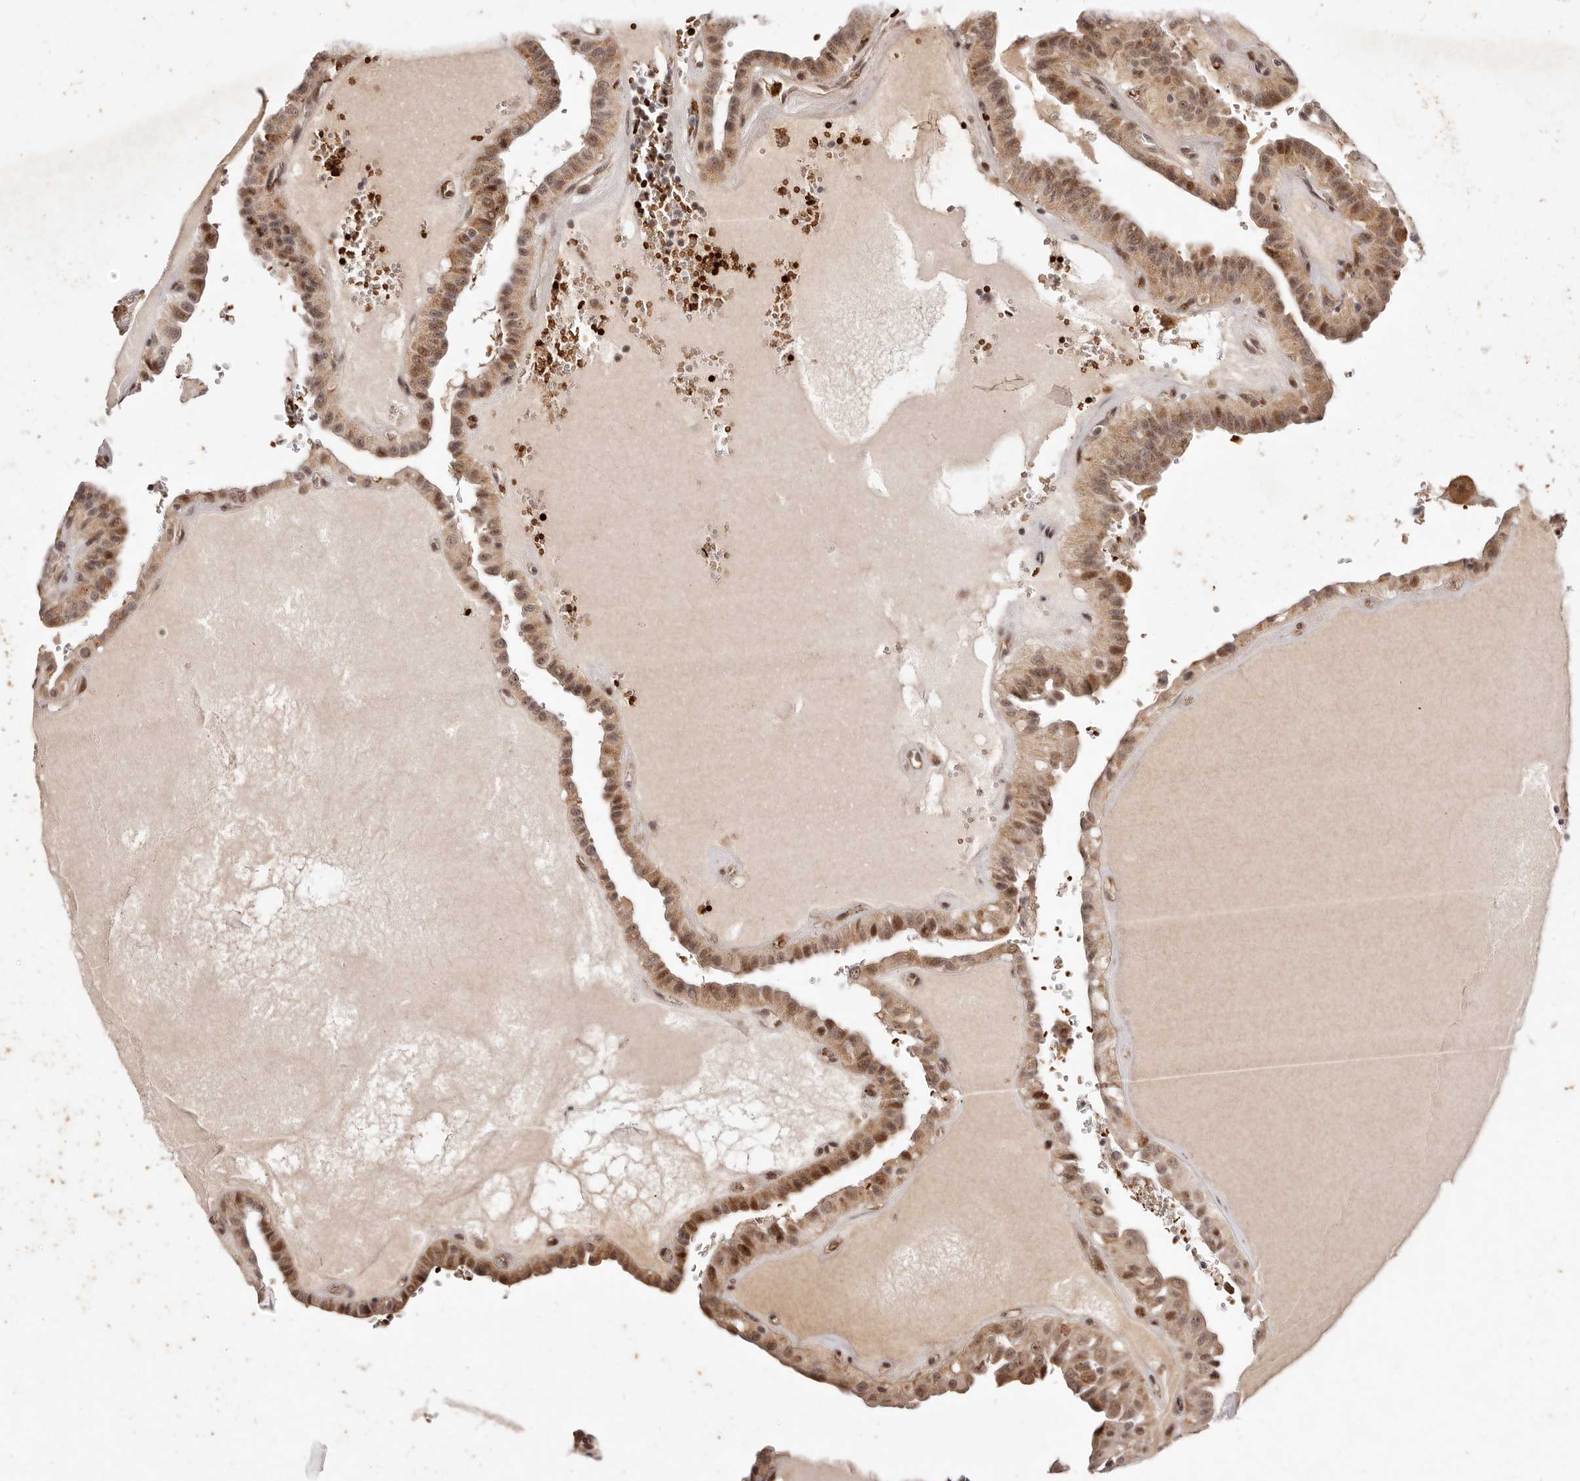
{"staining": {"intensity": "moderate", "quantity": ">75%", "location": "cytoplasmic/membranous,nuclear"}, "tissue": "thyroid cancer", "cell_type": "Tumor cells", "image_type": "cancer", "snomed": [{"axis": "morphology", "description": "Papillary adenocarcinoma, NOS"}, {"axis": "topography", "description": "Thyroid gland"}], "caption": "A high-resolution histopathology image shows immunohistochemistry (IHC) staining of papillary adenocarcinoma (thyroid), which exhibits moderate cytoplasmic/membranous and nuclear positivity in approximately >75% of tumor cells.", "gene": "WRN", "patient": {"sex": "male", "age": 77}}